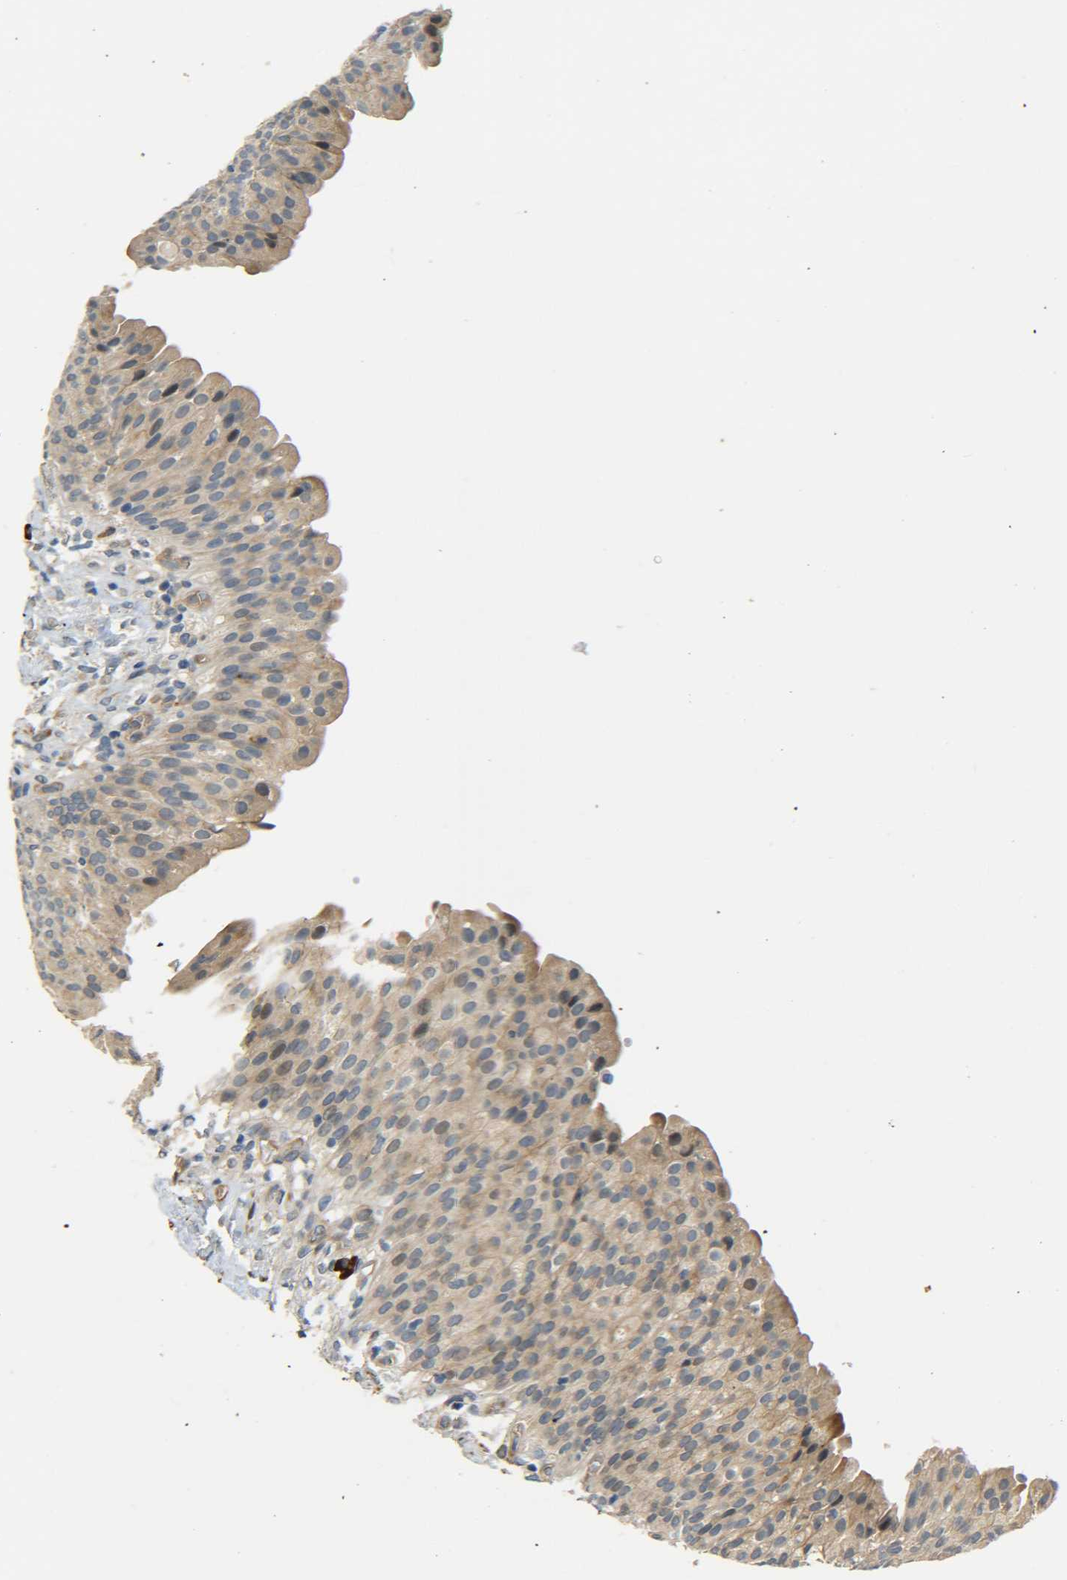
{"staining": {"intensity": "weak", "quantity": "25%-75%", "location": "cytoplasmic/membranous"}, "tissue": "urinary bladder", "cell_type": "Urothelial cells", "image_type": "normal", "snomed": [{"axis": "morphology", "description": "Normal tissue, NOS"}, {"axis": "topography", "description": "Urinary bladder"}], "caption": "About 25%-75% of urothelial cells in normal human urinary bladder show weak cytoplasmic/membranous protein expression as visualized by brown immunohistochemical staining.", "gene": "MEIS1", "patient": {"sex": "female", "age": 79}}